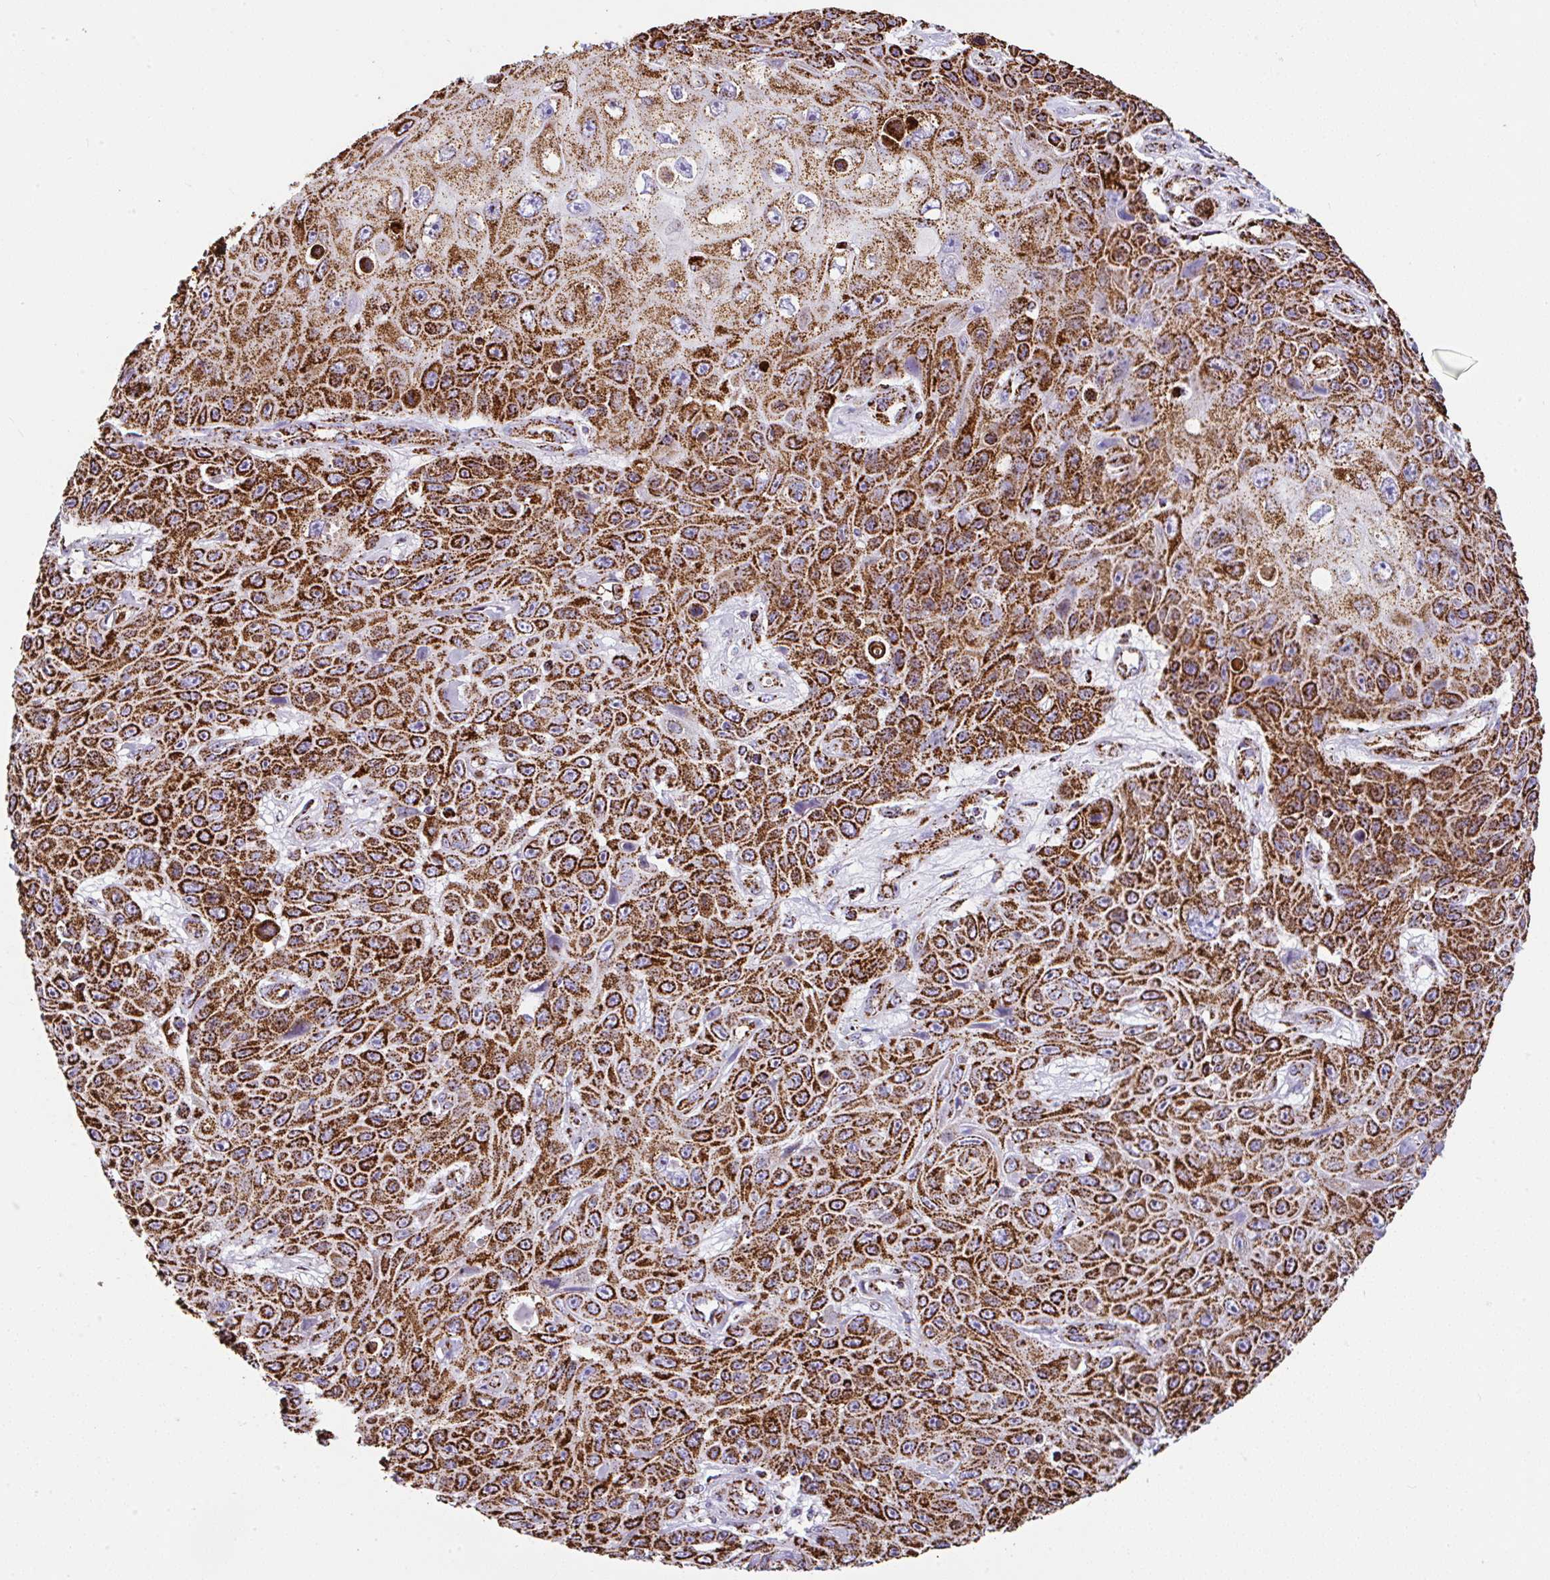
{"staining": {"intensity": "strong", "quantity": ">75%", "location": "cytoplasmic/membranous"}, "tissue": "skin cancer", "cell_type": "Tumor cells", "image_type": "cancer", "snomed": [{"axis": "morphology", "description": "Squamous cell carcinoma, NOS"}, {"axis": "topography", "description": "Skin"}], "caption": "The micrograph exhibits staining of skin cancer, revealing strong cytoplasmic/membranous protein staining (brown color) within tumor cells. (DAB IHC with brightfield microscopy, high magnification).", "gene": "ANKRD33B", "patient": {"sex": "male", "age": 82}}